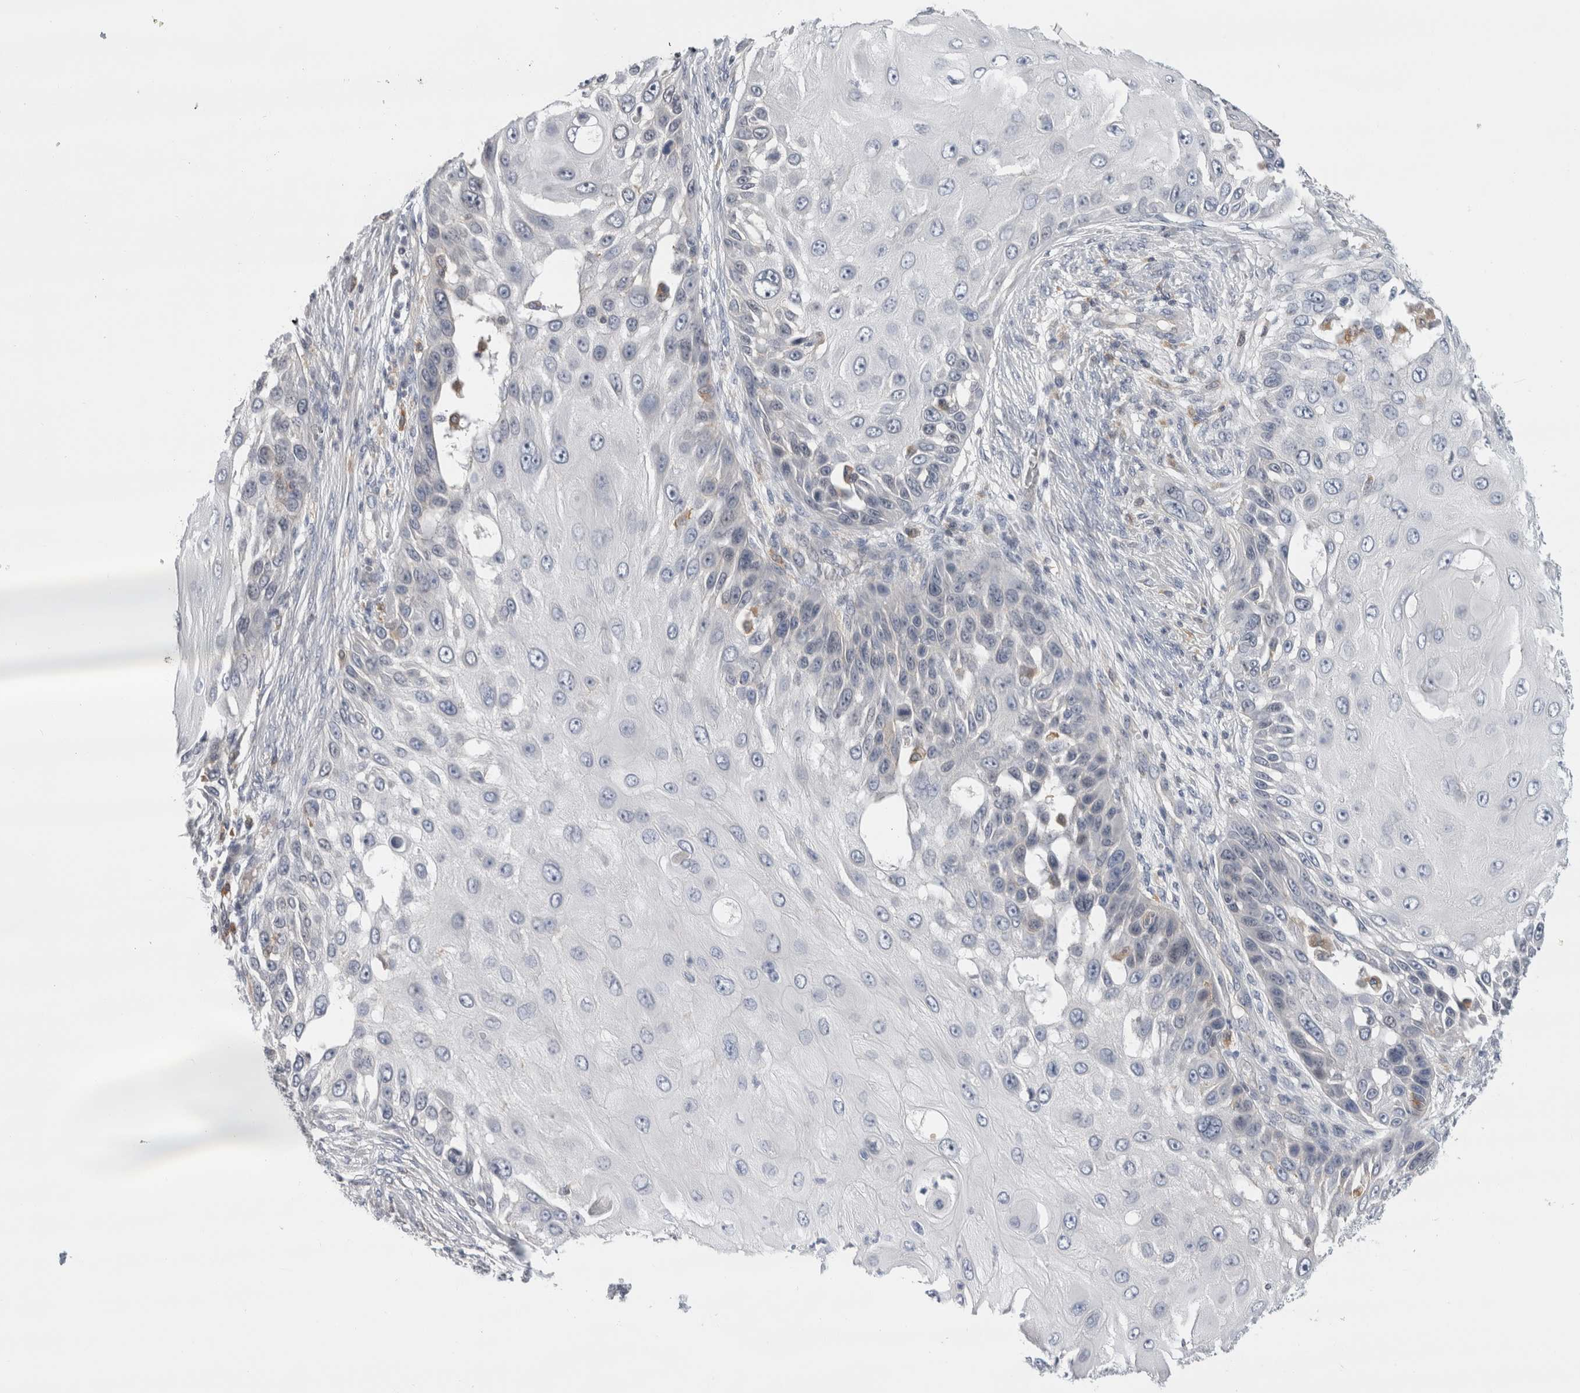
{"staining": {"intensity": "negative", "quantity": "none", "location": "none"}, "tissue": "skin cancer", "cell_type": "Tumor cells", "image_type": "cancer", "snomed": [{"axis": "morphology", "description": "Squamous cell carcinoma, NOS"}, {"axis": "topography", "description": "Skin"}], "caption": "An IHC histopathology image of skin squamous cell carcinoma is shown. There is no staining in tumor cells of skin squamous cell carcinoma. The staining is performed using DAB (3,3'-diaminobenzidine) brown chromogen with nuclei counter-stained in using hematoxylin.", "gene": "SYTL5", "patient": {"sex": "female", "age": 44}}